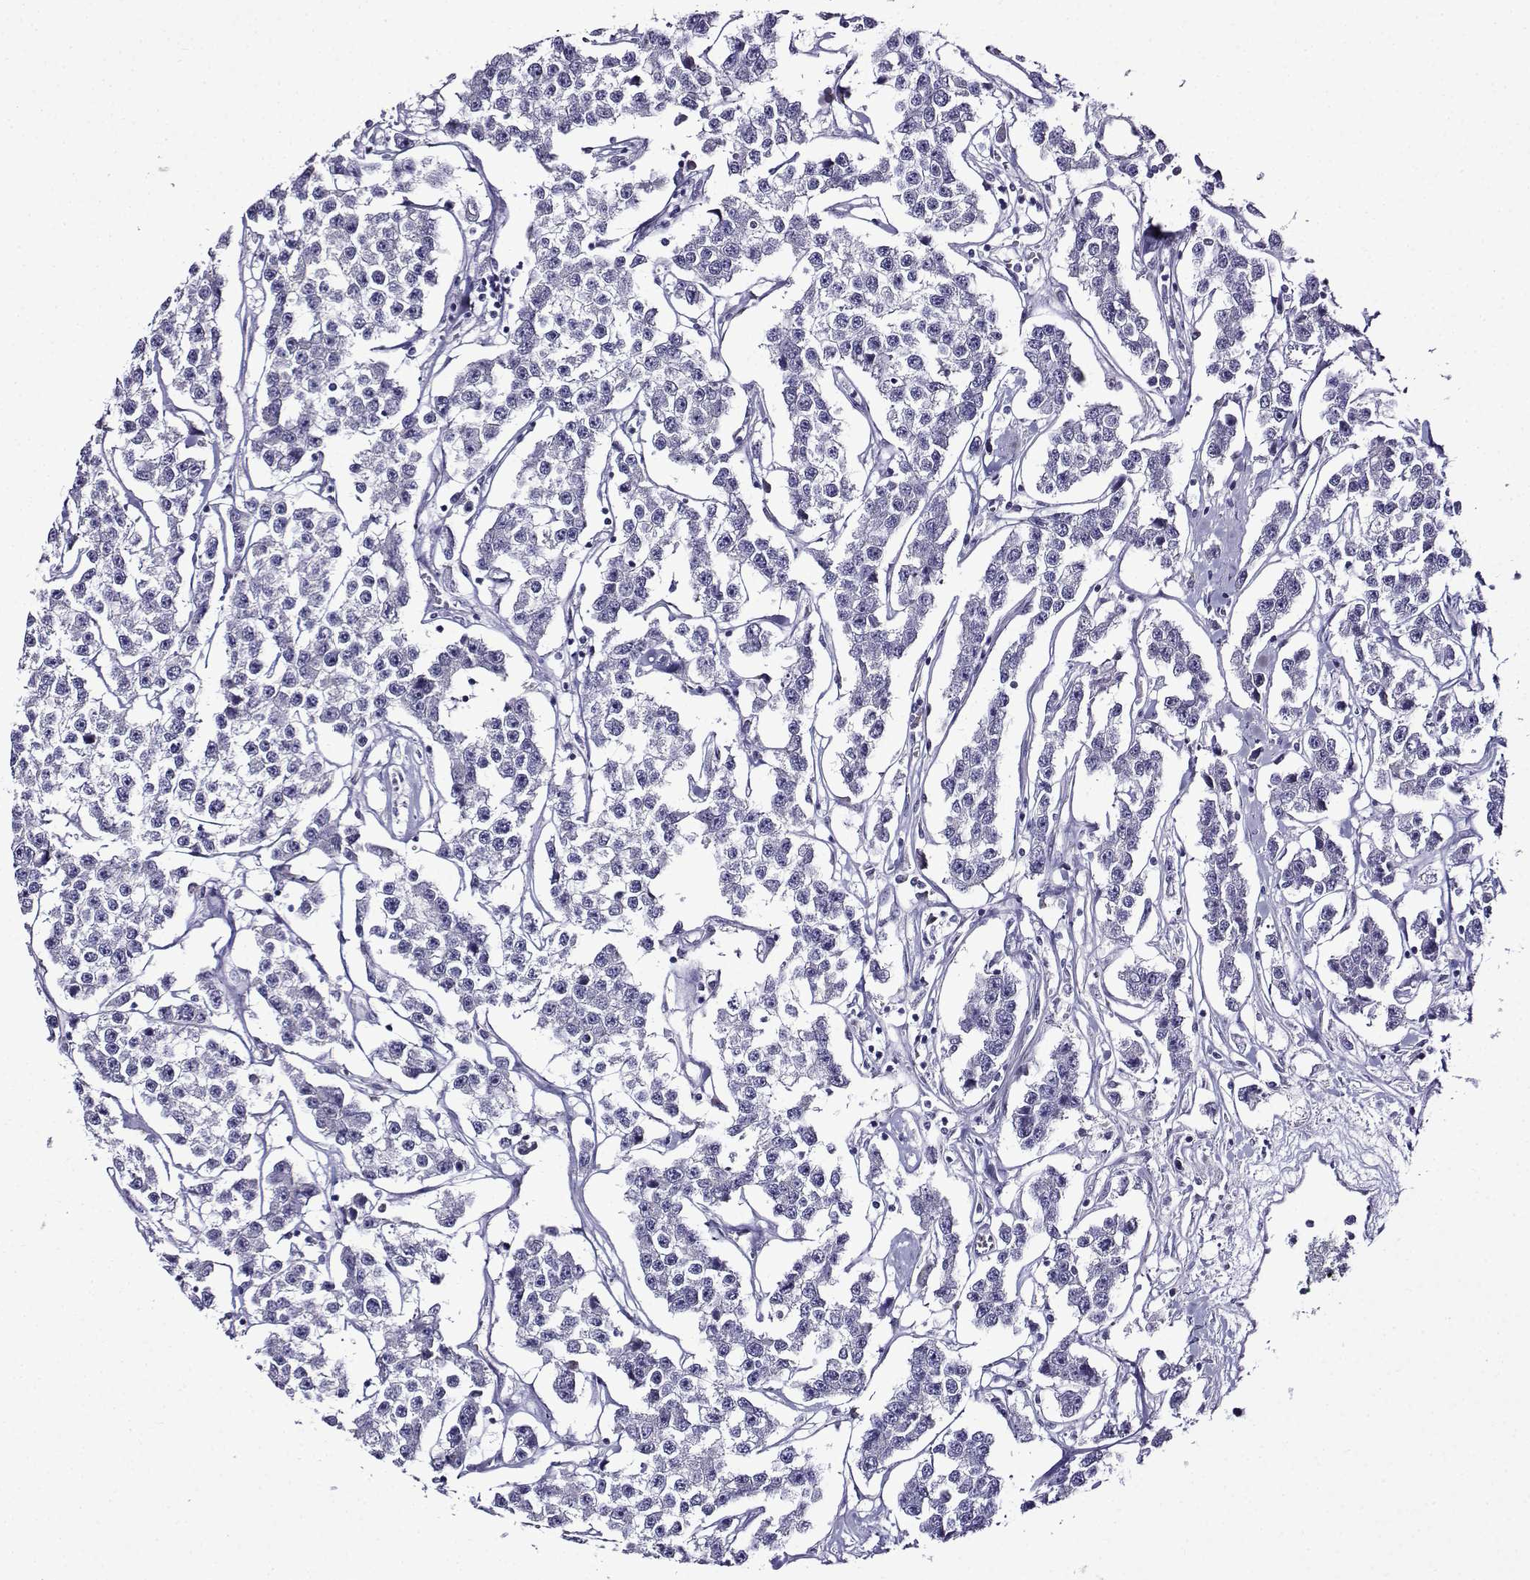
{"staining": {"intensity": "negative", "quantity": "none", "location": "none"}, "tissue": "testis cancer", "cell_type": "Tumor cells", "image_type": "cancer", "snomed": [{"axis": "morphology", "description": "Seminoma, NOS"}, {"axis": "topography", "description": "Testis"}], "caption": "The image reveals no staining of tumor cells in testis cancer. The staining is performed using DAB (3,3'-diaminobenzidine) brown chromogen with nuclei counter-stained in using hematoxylin.", "gene": "TMEM266", "patient": {"sex": "male", "age": 59}}